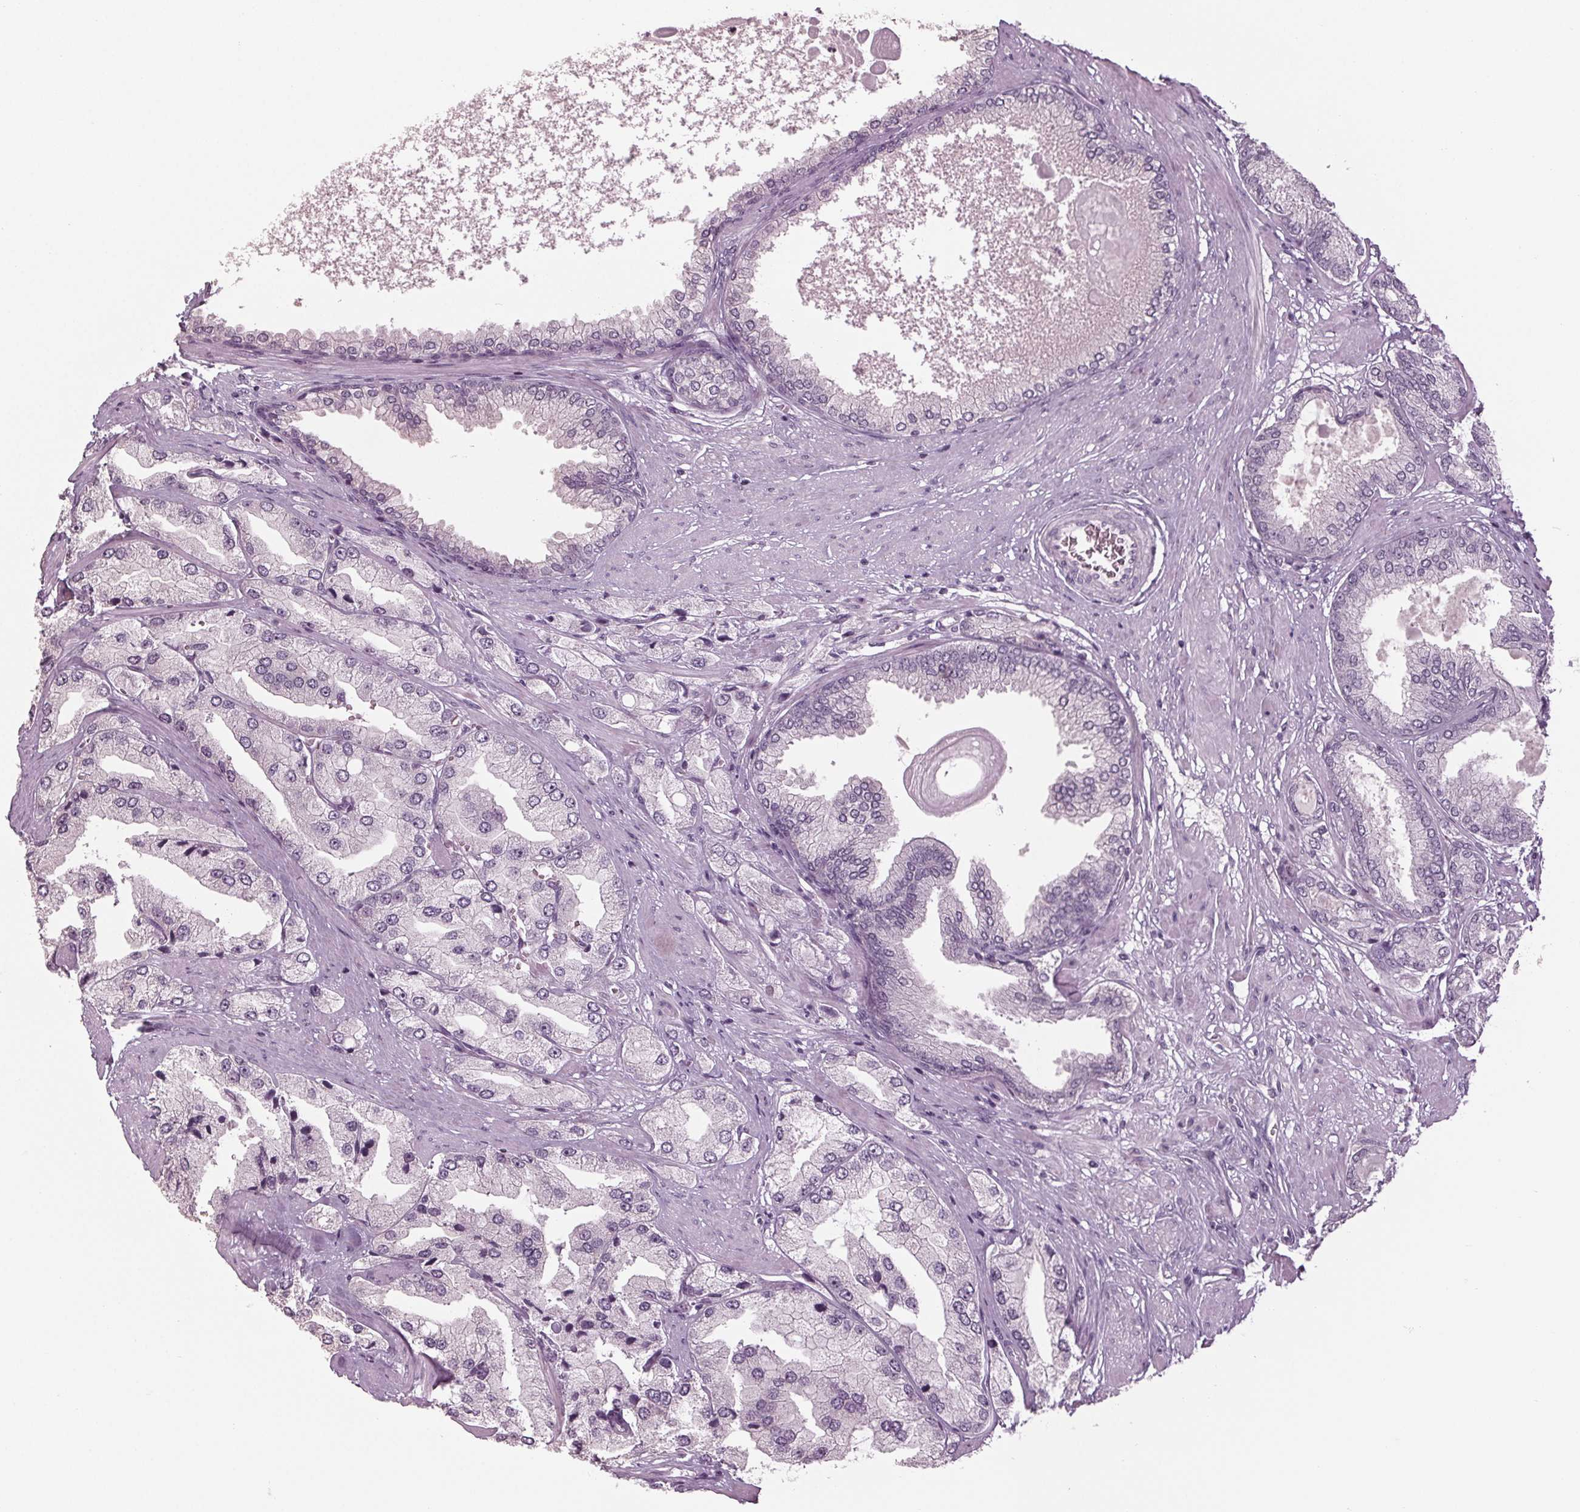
{"staining": {"intensity": "negative", "quantity": "none", "location": "none"}, "tissue": "prostate cancer", "cell_type": "Tumor cells", "image_type": "cancer", "snomed": [{"axis": "morphology", "description": "Adenocarcinoma, High grade"}, {"axis": "topography", "description": "Prostate"}], "caption": "This is an IHC image of prostate high-grade adenocarcinoma. There is no staining in tumor cells.", "gene": "TNNC2", "patient": {"sex": "male", "age": 68}}